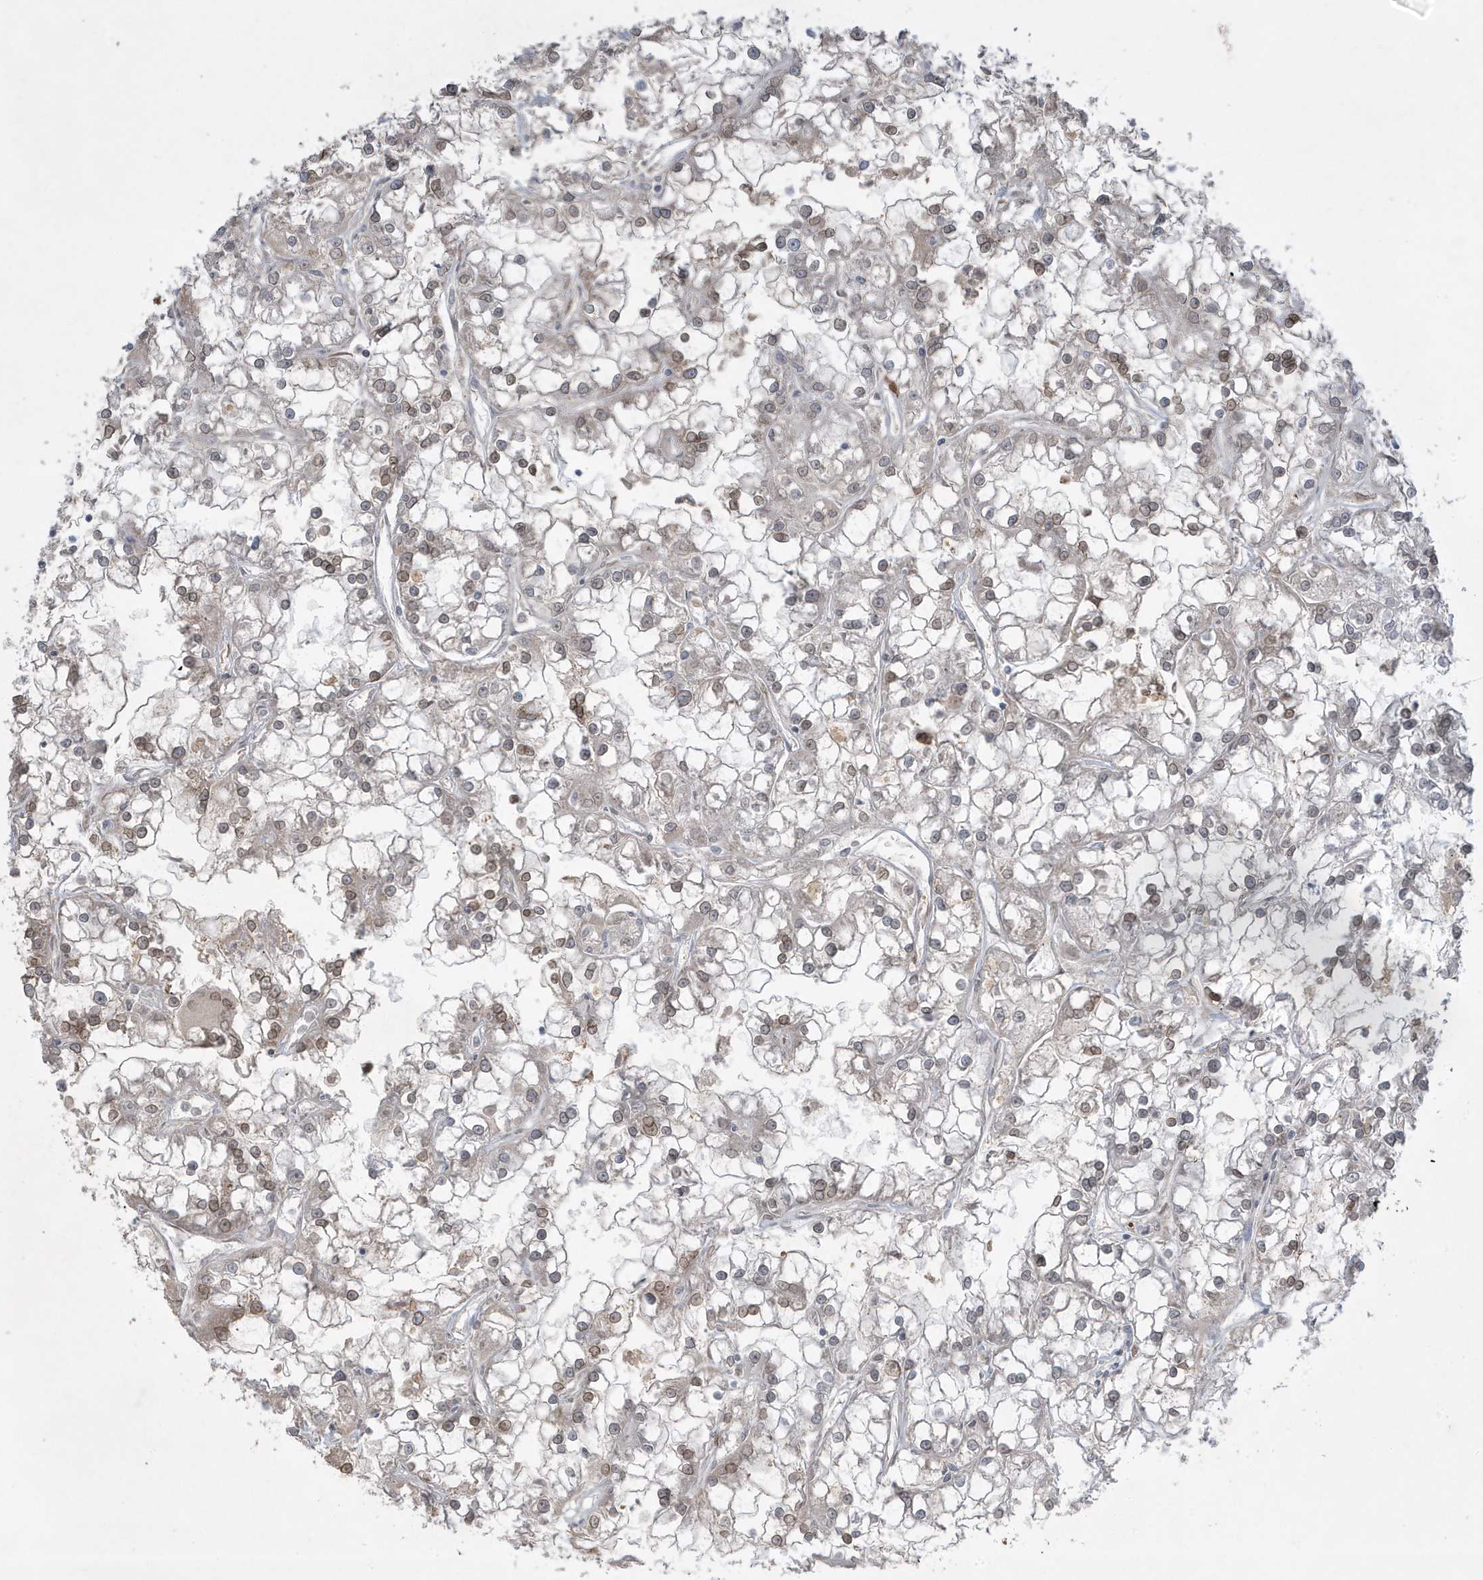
{"staining": {"intensity": "moderate", "quantity": "<25%", "location": "cytoplasmic/membranous,nuclear"}, "tissue": "renal cancer", "cell_type": "Tumor cells", "image_type": "cancer", "snomed": [{"axis": "morphology", "description": "Adenocarcinoma, NOS"}, {"axis": "topography", "description": "Kidney"}], "caption": "Immunohistochemical staining of human renal cancer exhibits moderate cytoplasmic/membranous and nuclear protein expression in about <25% of tumor cells. (DAB IHC with brightfield microscopy, high magnification).", "gene": "FNDC1", "patient": {"sex": "female", "age": 52}}